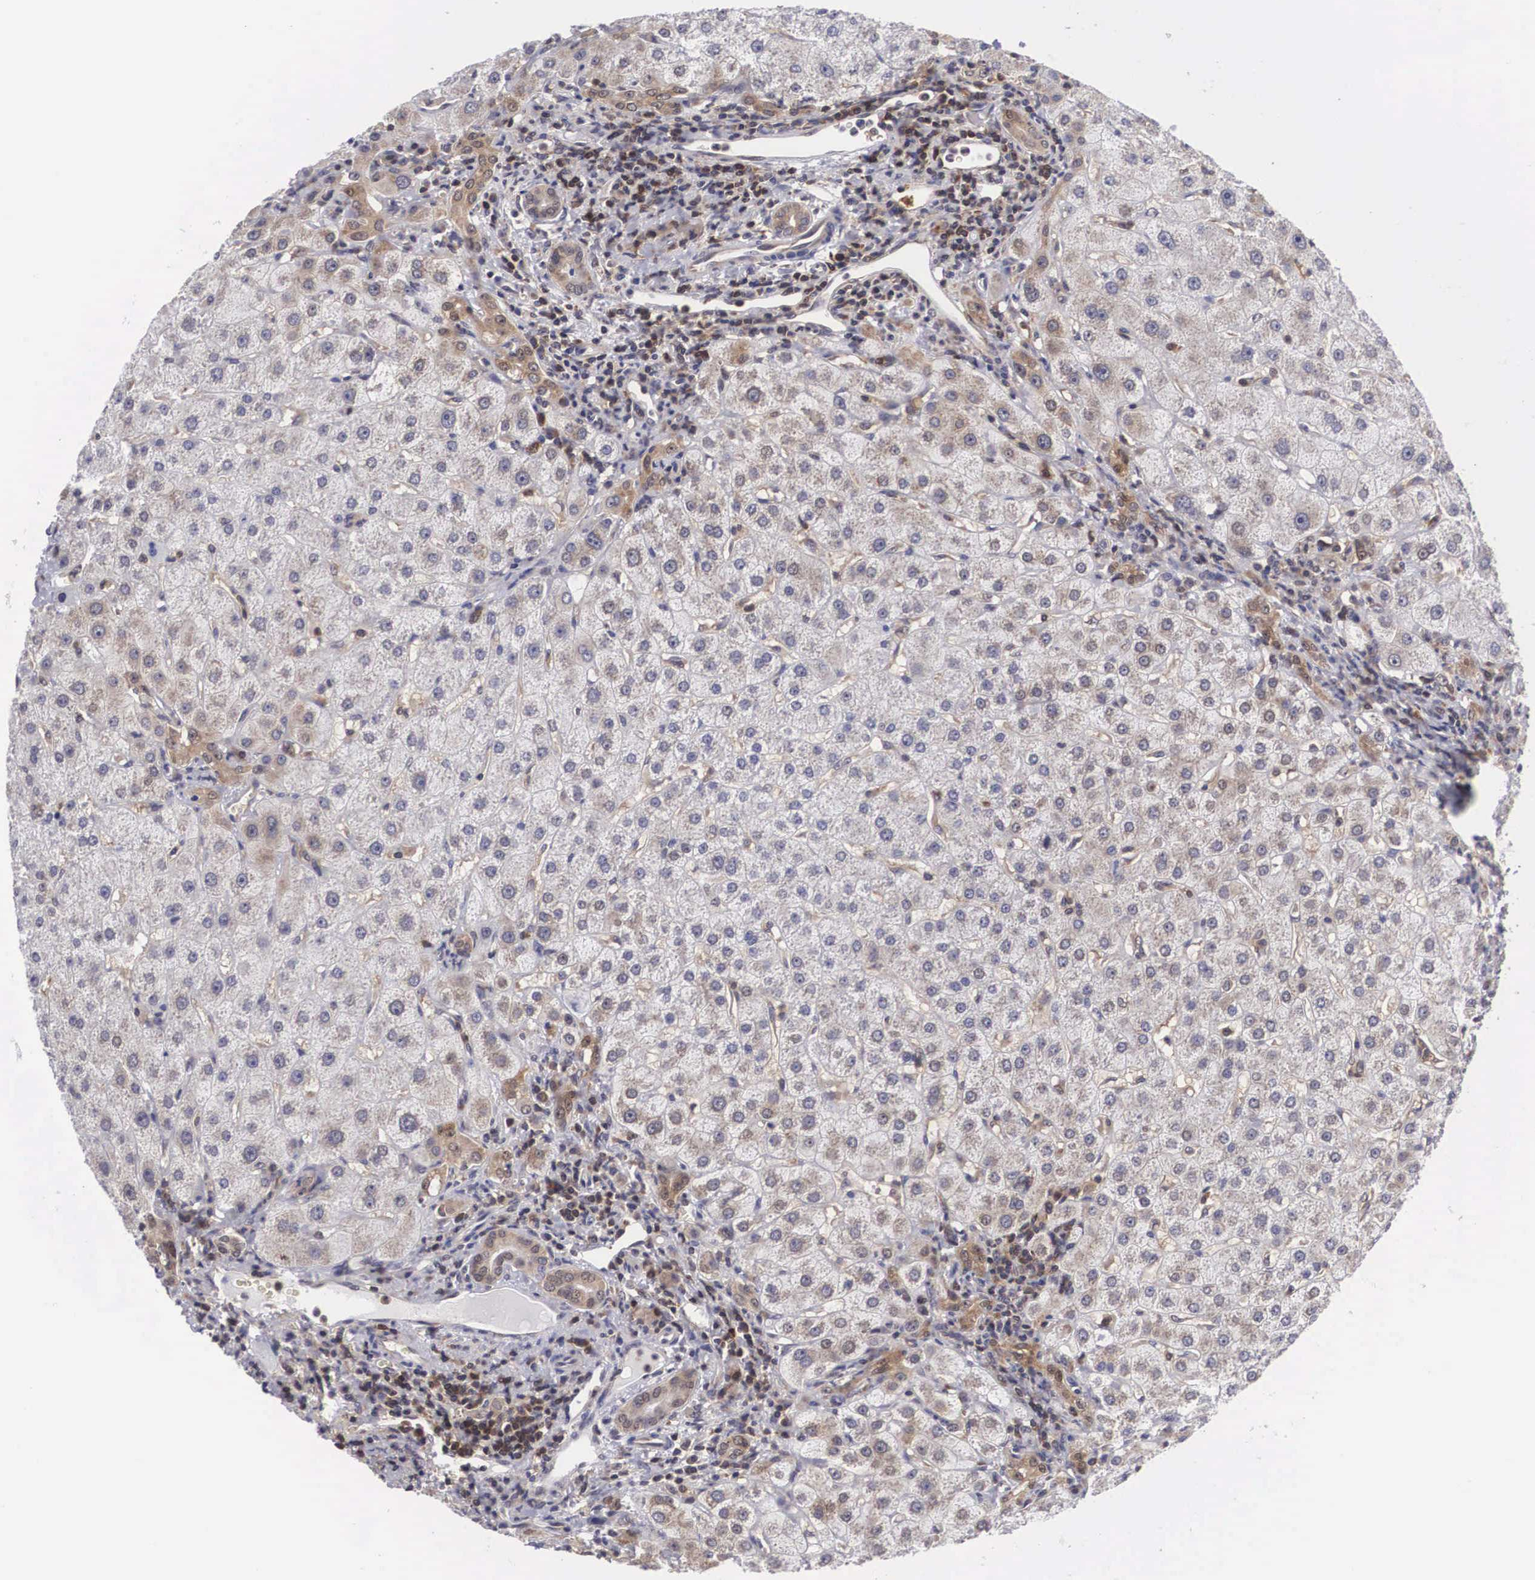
{"staining": {"intensity": "moderate", "quantity": "25%-75%", "location": "cytoplasmic/membranous,nuclear"}, "tissue": "liver", "cell_type": "Cholangiocytes", "image_type": "normal", "snomed": [{"axis": "morphology", "description": "Normal tissue, NOS"}, {"axis": "topography", "description": "Liver"}], "caption": "Protein expression analysis of benign liver exhibits moderate cytoplasmic/membranous,nuclear expression in approximately 25%-75% of cholangiocytes. The staining is performed using DAB (3,3'-diaminobenzidine) brown chromogen to label protein expression. The nuclei are counter-stained blue using hematoxylin.", "gene": "ADSL", "patient": {"sex": "female", "age": 79}}